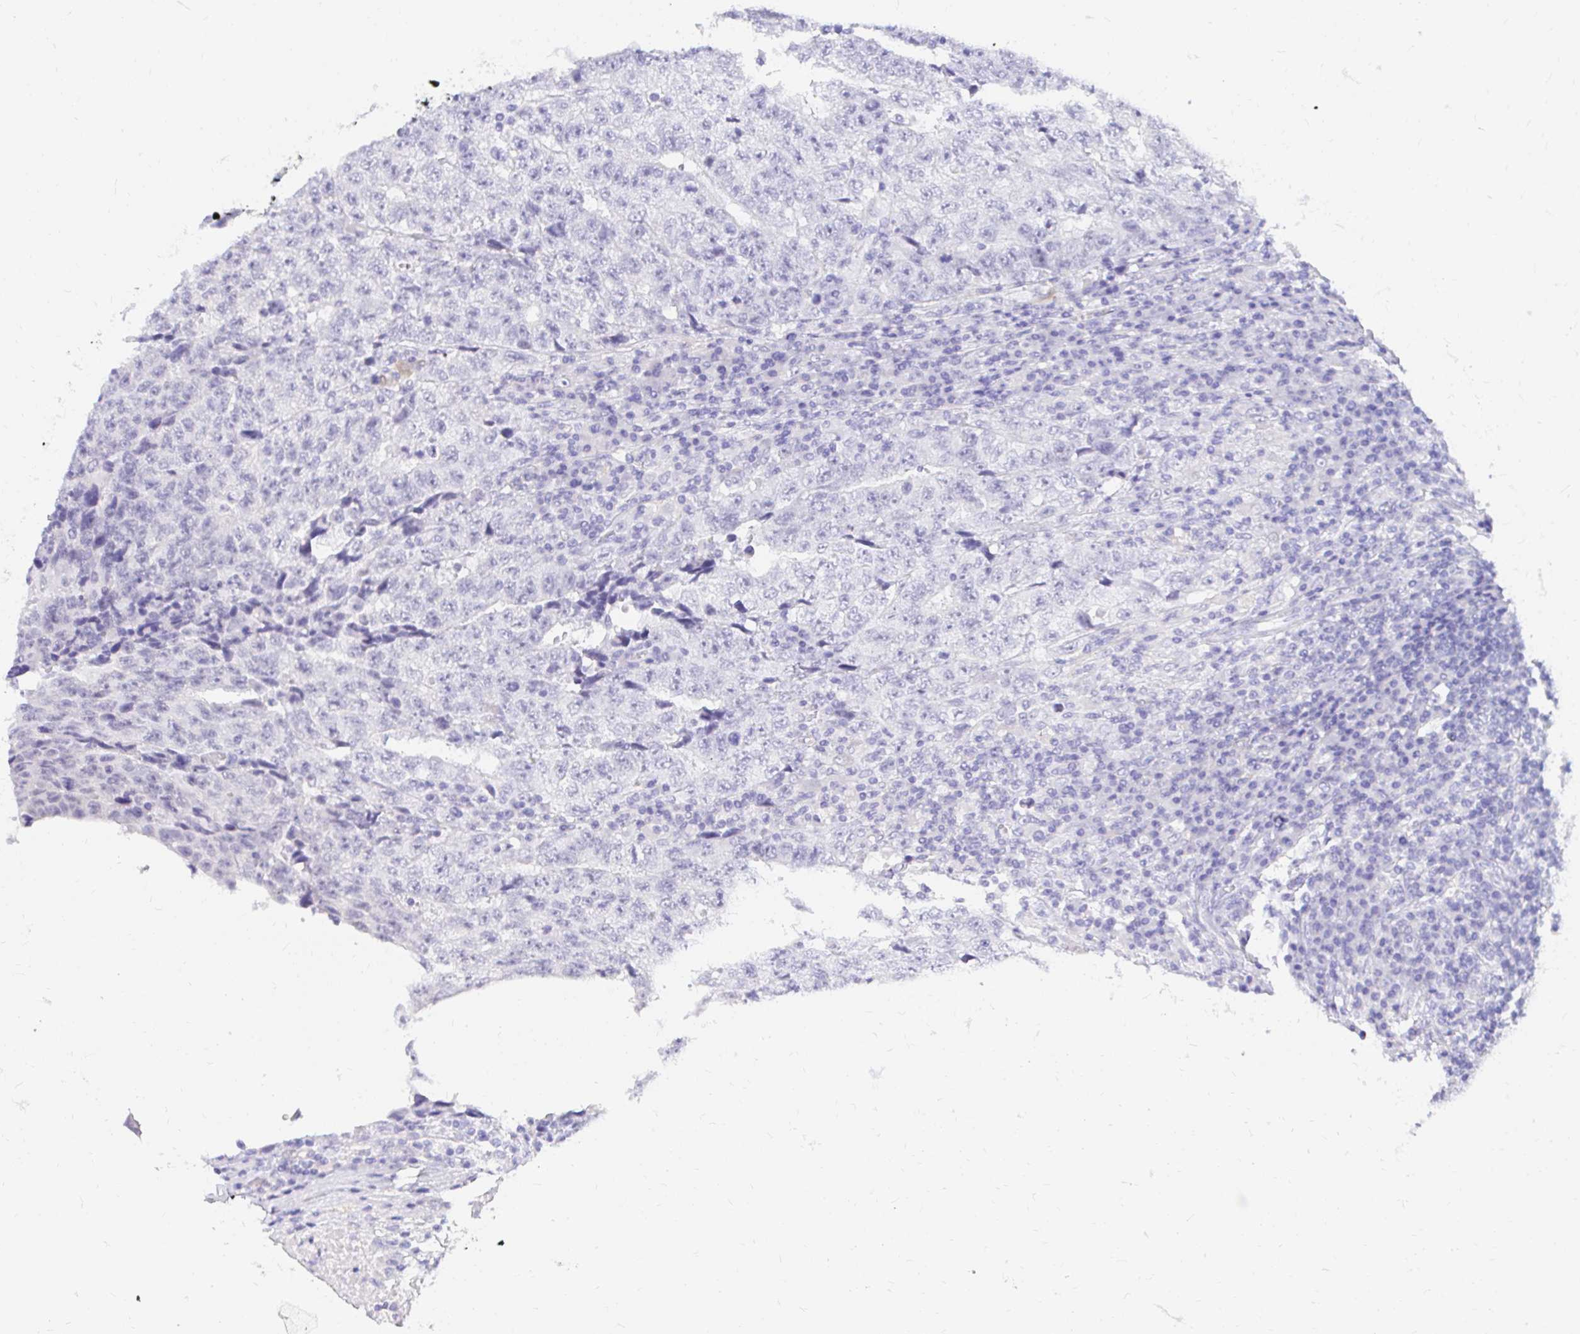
{"staining": {"intensity": "negative", "quantity": "none", "location": "none"}, "tissue": "testis cancer", "cell_type": "Tumor cells", "image_type": "cancer", "snomed": [{"axis": "morphology", "description": "Necrosis, NOS"}, {"axis": "morphology", "description": "Carcinoma, Embryonal, NOS"}, {"axis": "topography", "description": "Testis"}], "caption": "Immunohistochemistry image of neoplastic tissue: testis cancer (embryonal carcinoma) stained with DAB (3,3'-diaminobenzidine) exhibits no significant protein staining in tumor cells.", "gene": "FATE1", "patient": {"sex": "male", "age": 19}}